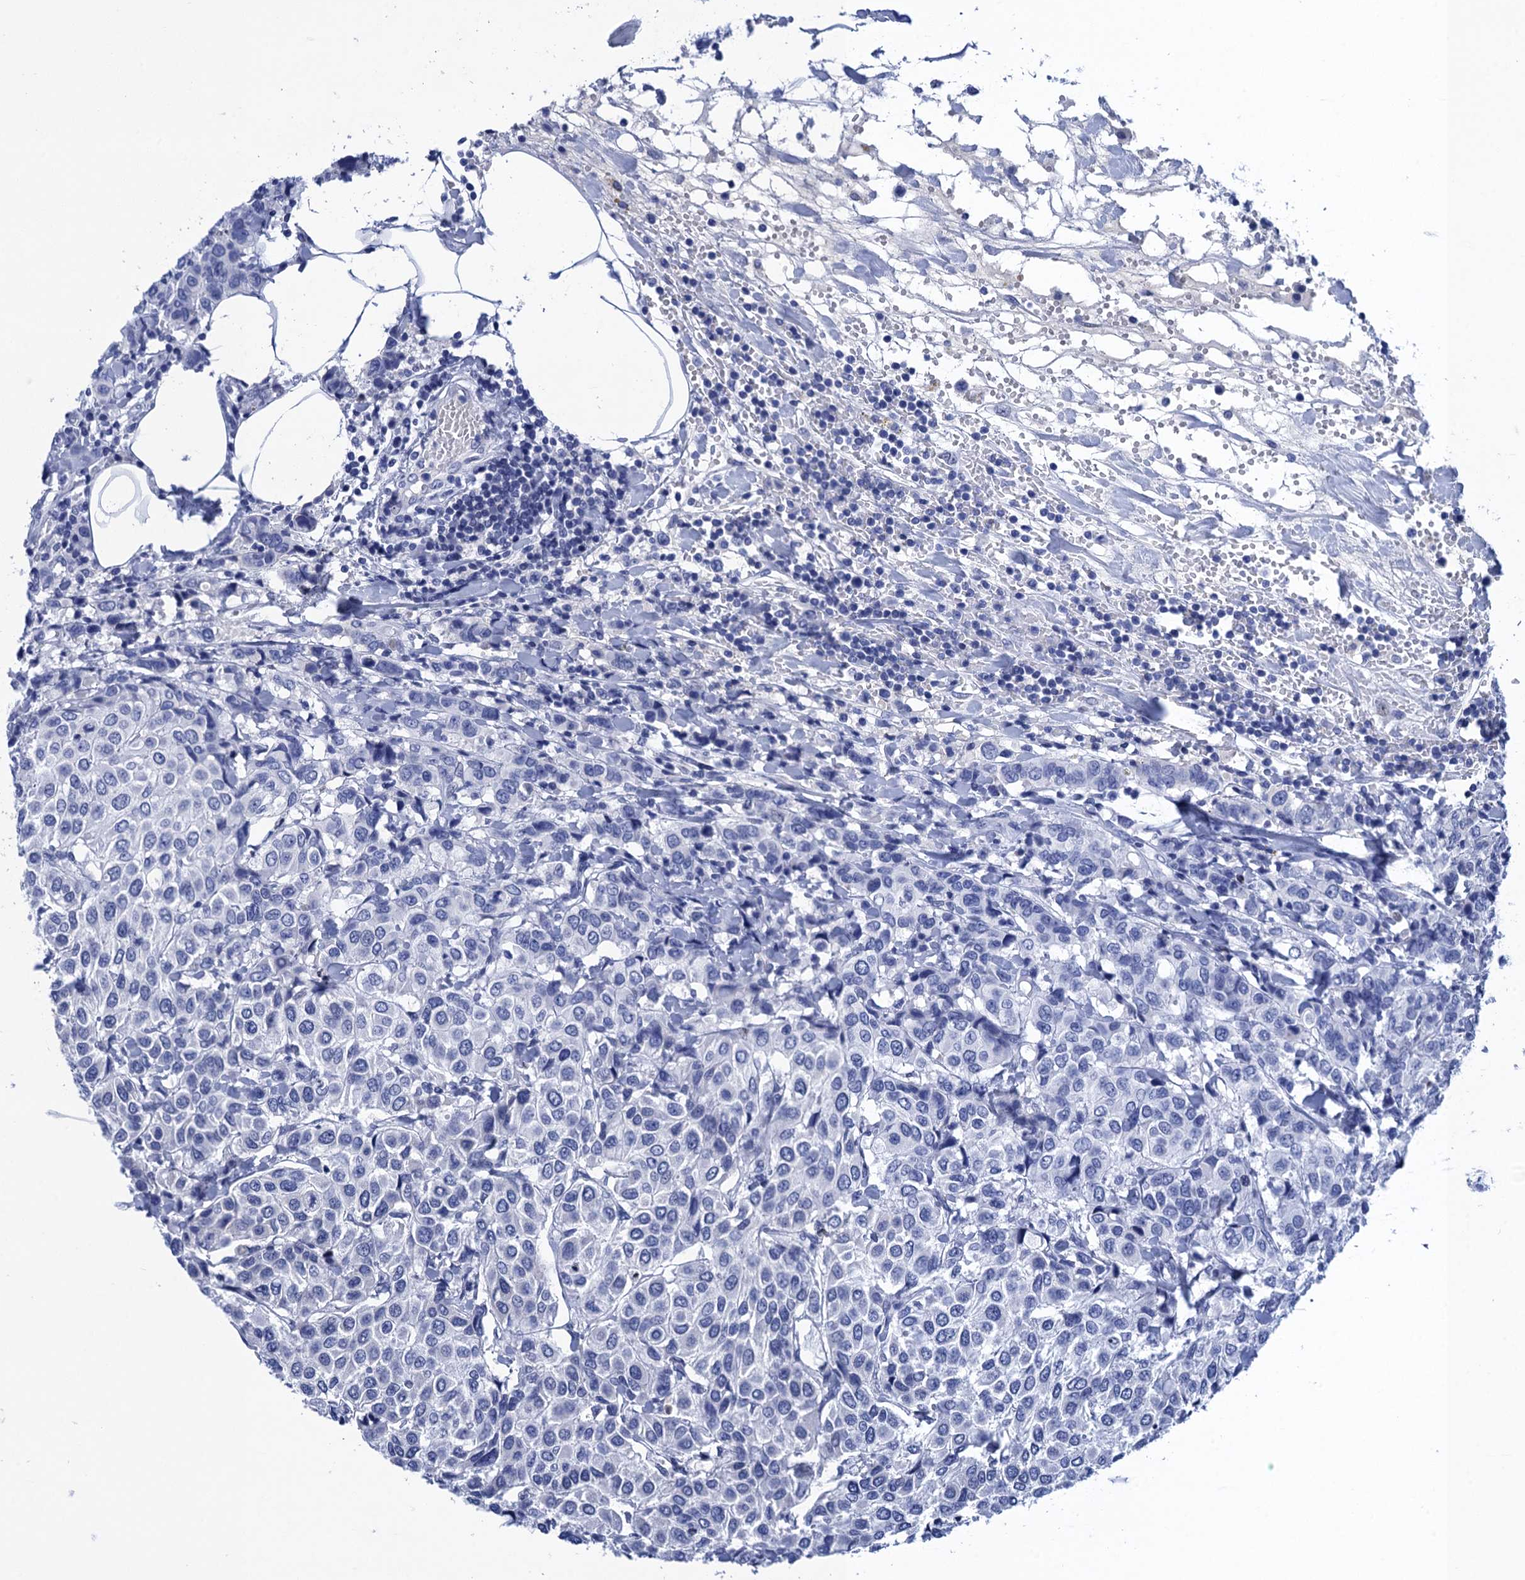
{"staining": {"intensity": "negative", "quantity": "none", "location": "none"}, "tissue": "breast cancer", "cell_type": "Tumor cells", "image_type": "cancer", "snomed": [{"axis": "morphology", "description": "Duct carcinoma"}, {"axis": "topography", "description": "Breast"}], "caption": "Photomicrograph shows no protein staining in tumor cells of breast infiltrating ductal carcinoma tissue. (DAB (3,3'-diaminobenzidine) IHC with hematoxylin counter stain).", "gene": "METTL25", "patient": {"sex": "female", "age": 55}}